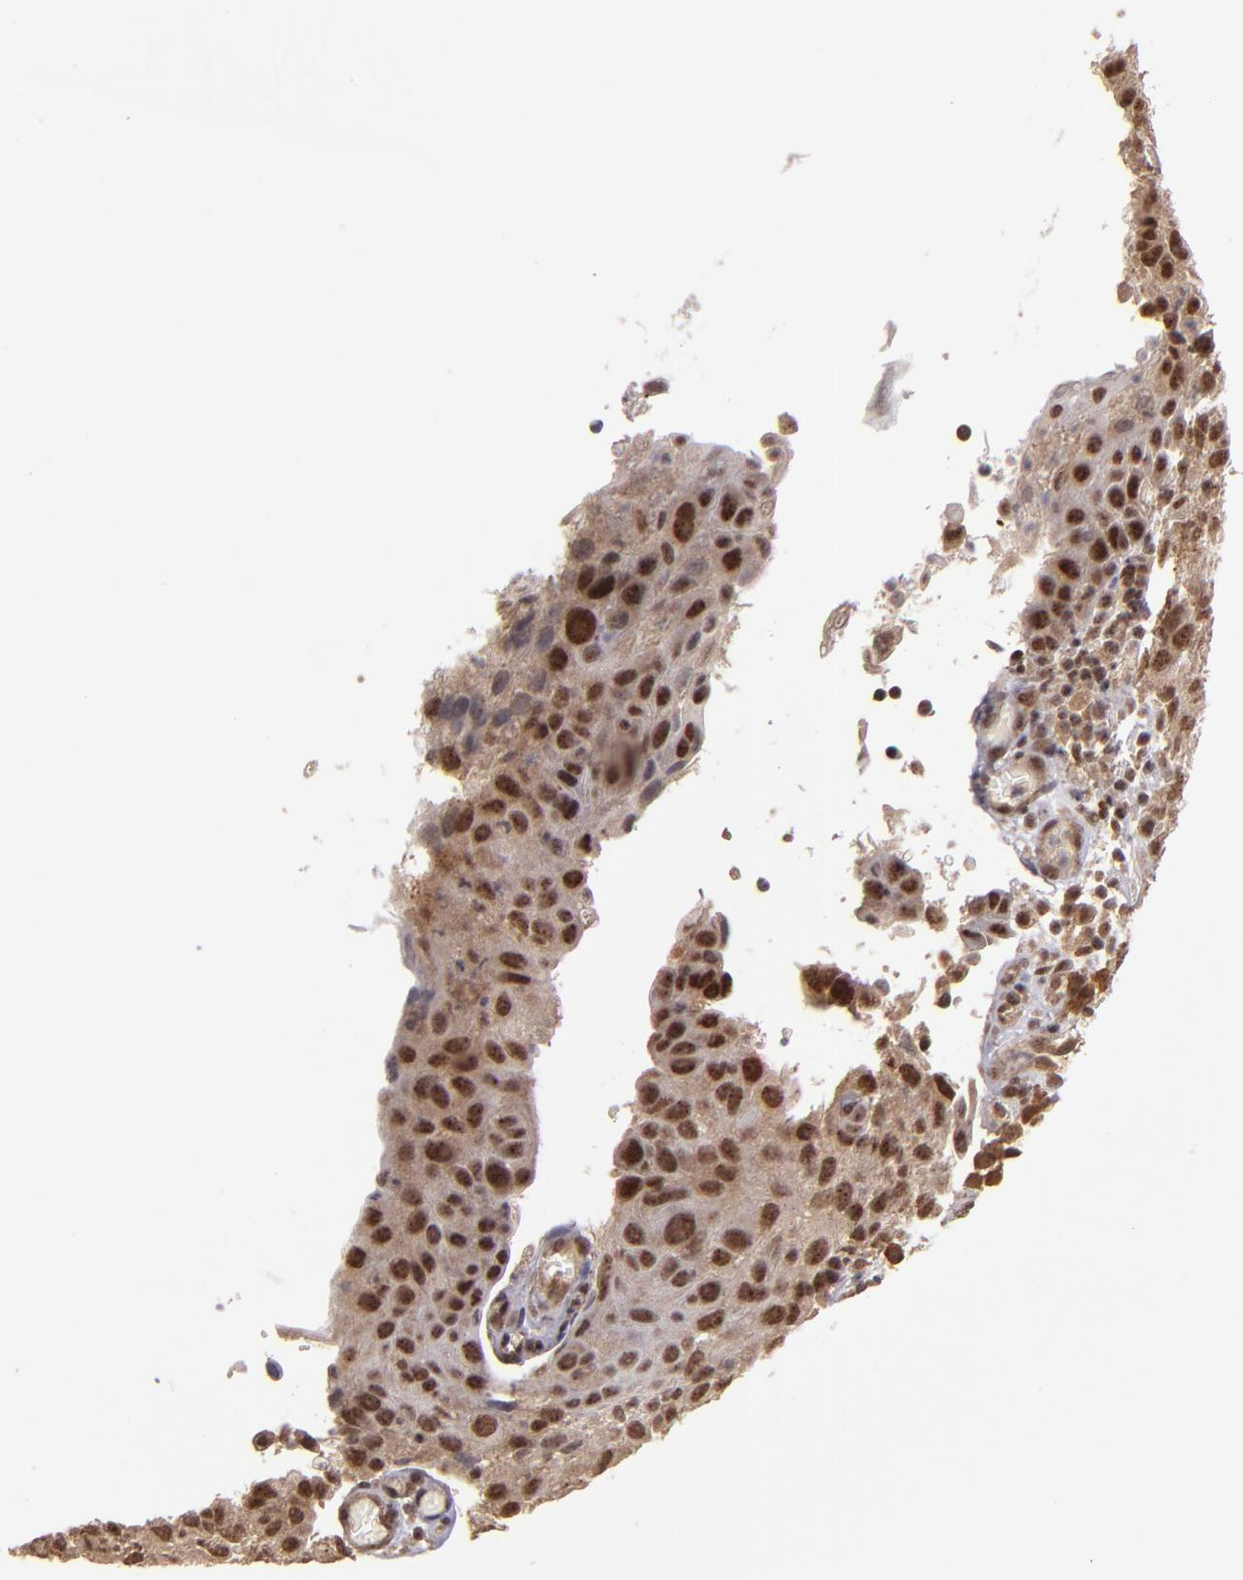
{"staining": {"intensity": "strong", "quantity": ">75%", "location": "nuclear"}, "tissue": "skin cancer", "cell_type": "Tumor cells", "image_type": "cancer", "snomed": [{"axis": "morphology", "description": "Squamous cell carcinoma, NOS"}, {"axis": "topography", "description": "Skin"}], "caption": "Skin squamous cell carcinoma was stained to show a protein in brown. There is high levels of strong nuclear positivity in about >75% of tumor cells.", "gene": "ABHD12B", "patient": {"sex": "male", "age": 87}}